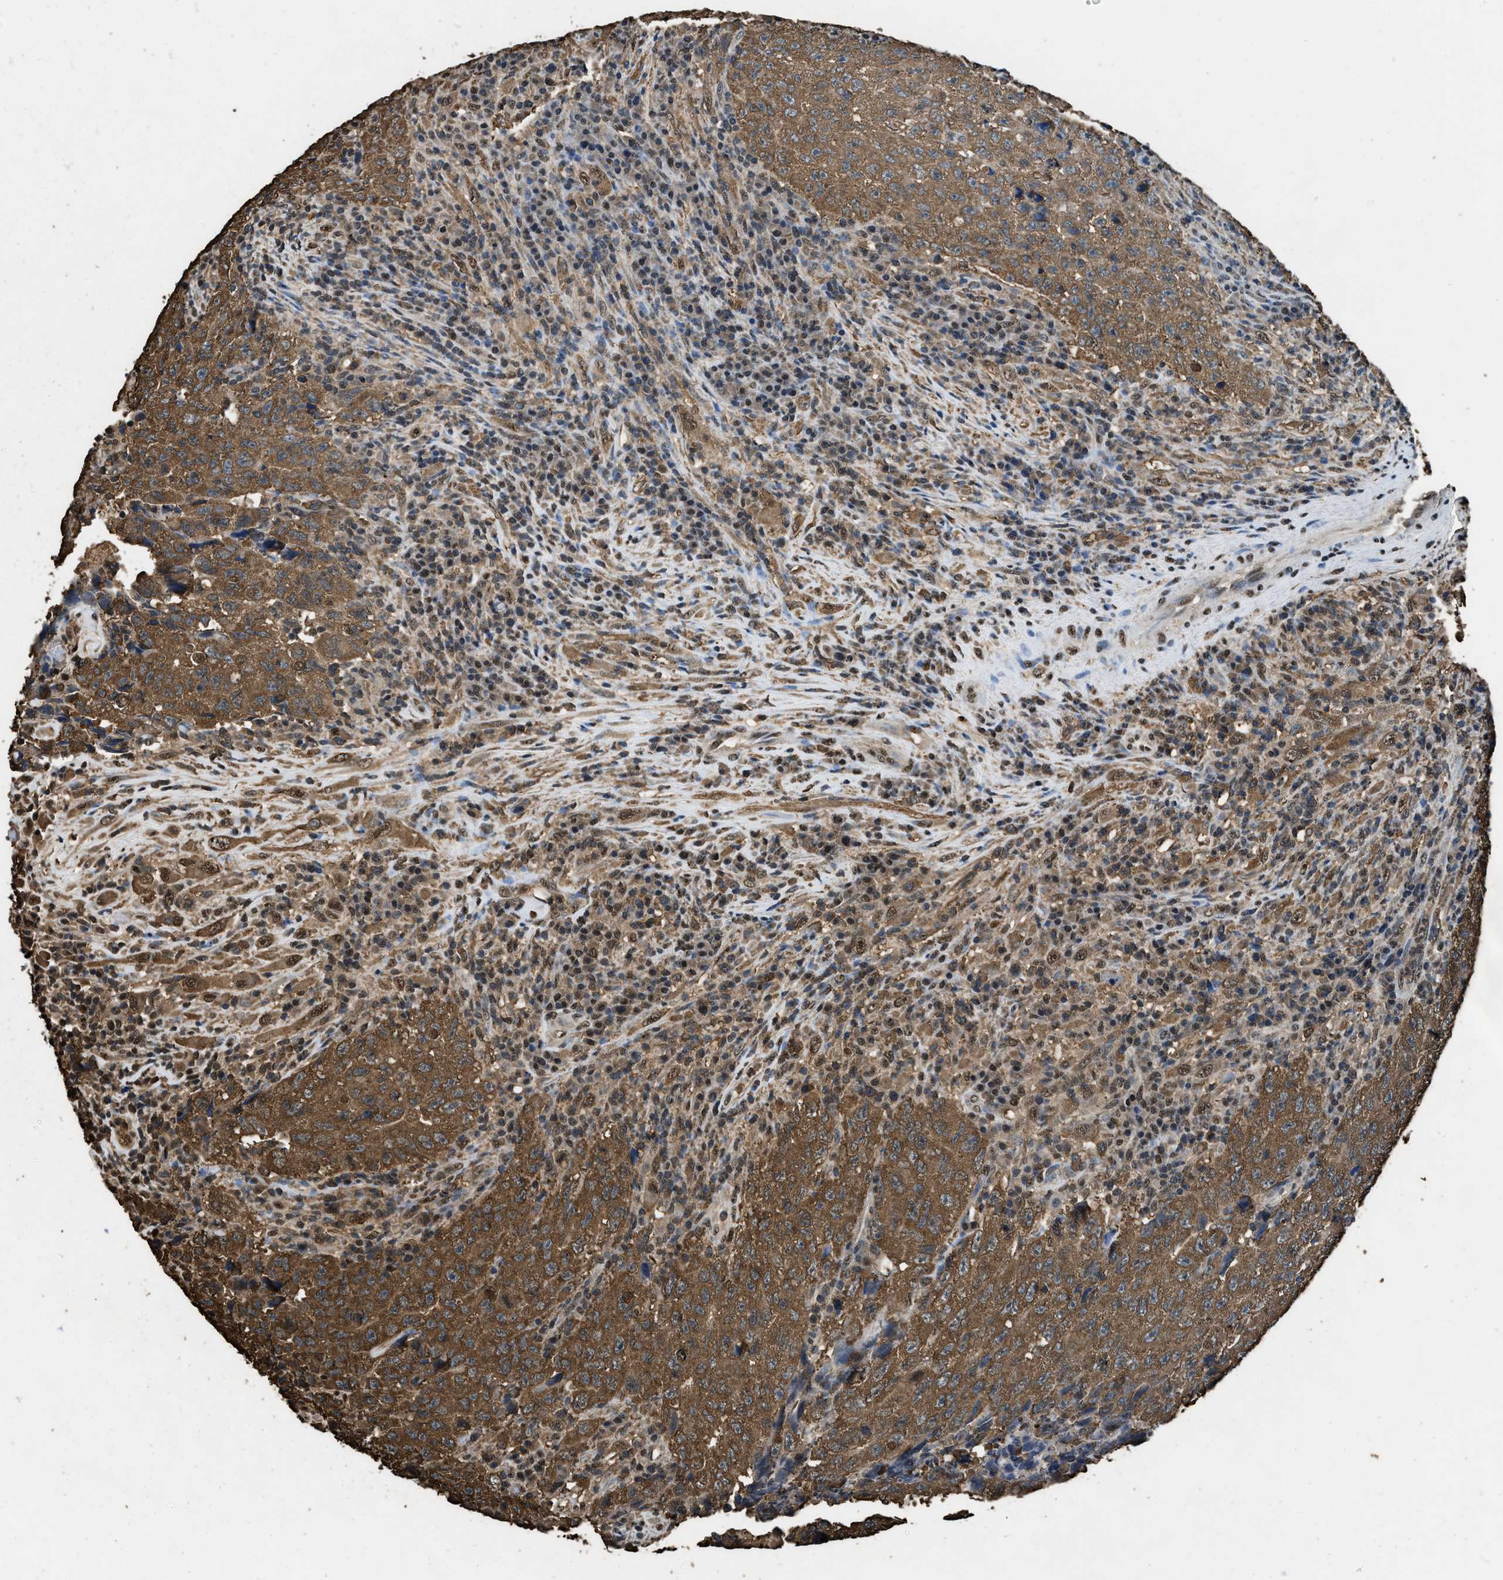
{"staining": {"intensity": "moderate", "quantity": ">75%", "location": "cytoplasmic/membranous"}, "tissue": "testis cancer", "cell_type": "Tumor cells", "image_type": "cancer", "snomed": [{"axis": "morphology", "description": "Necrosis, NOS"}, {"axis": "morphology", "description": "Carcinoma, Embryonal, NOS"}, {"axis": "topography", "description": "Testis"}], "caption": "Protein expression analysis of testis embryonal carcinoma shows moderate cytoplasmic/membranous staining in about >75% of tumor cells.", "gene": "GAPDH", "patient": {"sex": "male", "age": 19}}